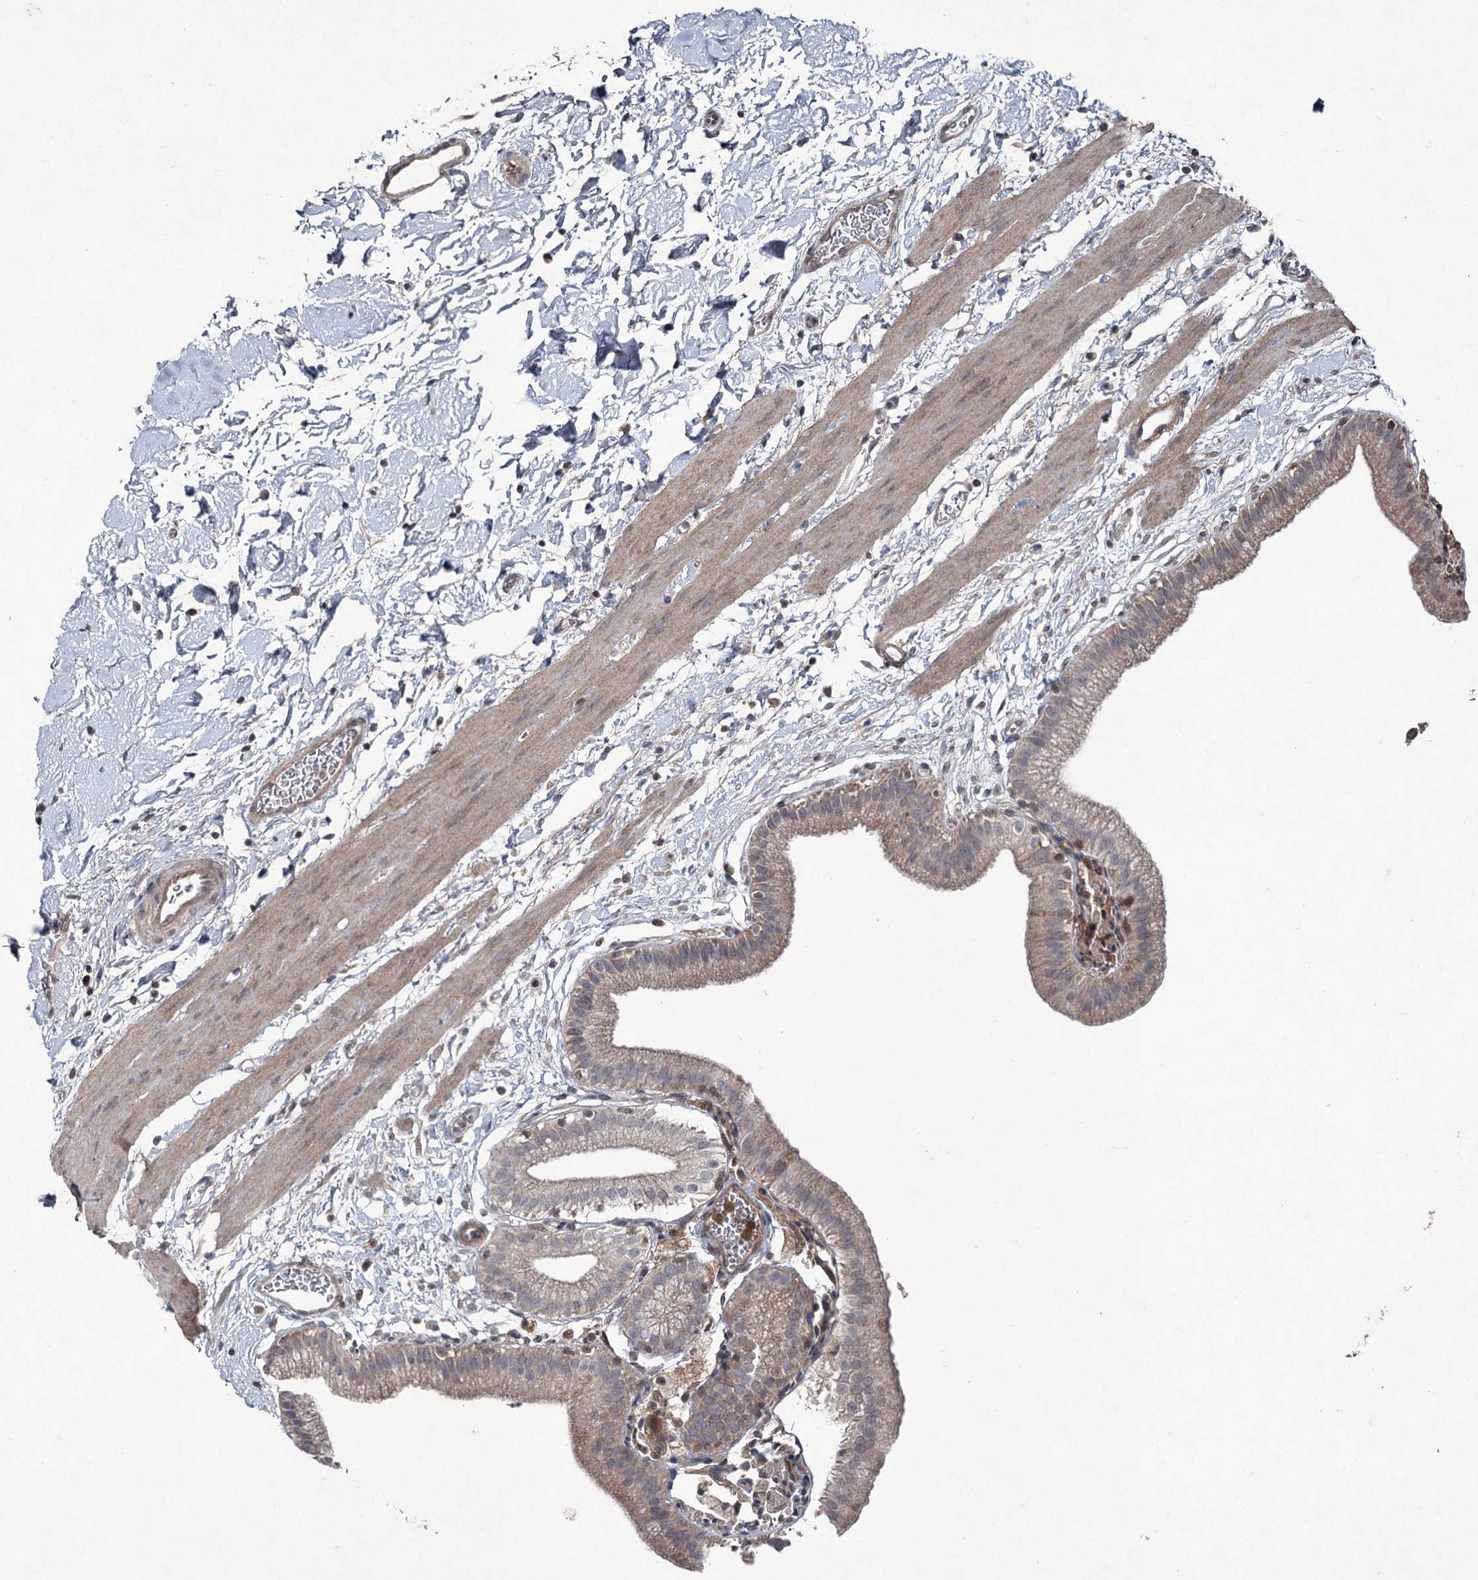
{"staining": {"intensity": "weak", "quantity": "25%-75%", "location": "cytoplasmic/membranous"}, "tissue": "gallbladder", "cell_type": "Glandular cells", "image_type": "normal", "snomed": [{"axis": "morphology", "description": "Normal tissue, NOS"}, {"axis": "topography", "description": "Gallbladder"}], "caption": "Benign gallbladder was stained to show a protein in brown. There is low levels of weak cytoplasmic/membranous expression in approximately 25%-75% of glandular cells.", "gene": "PGLYRP2", "patient": {"sex": "male", "age": 55}}